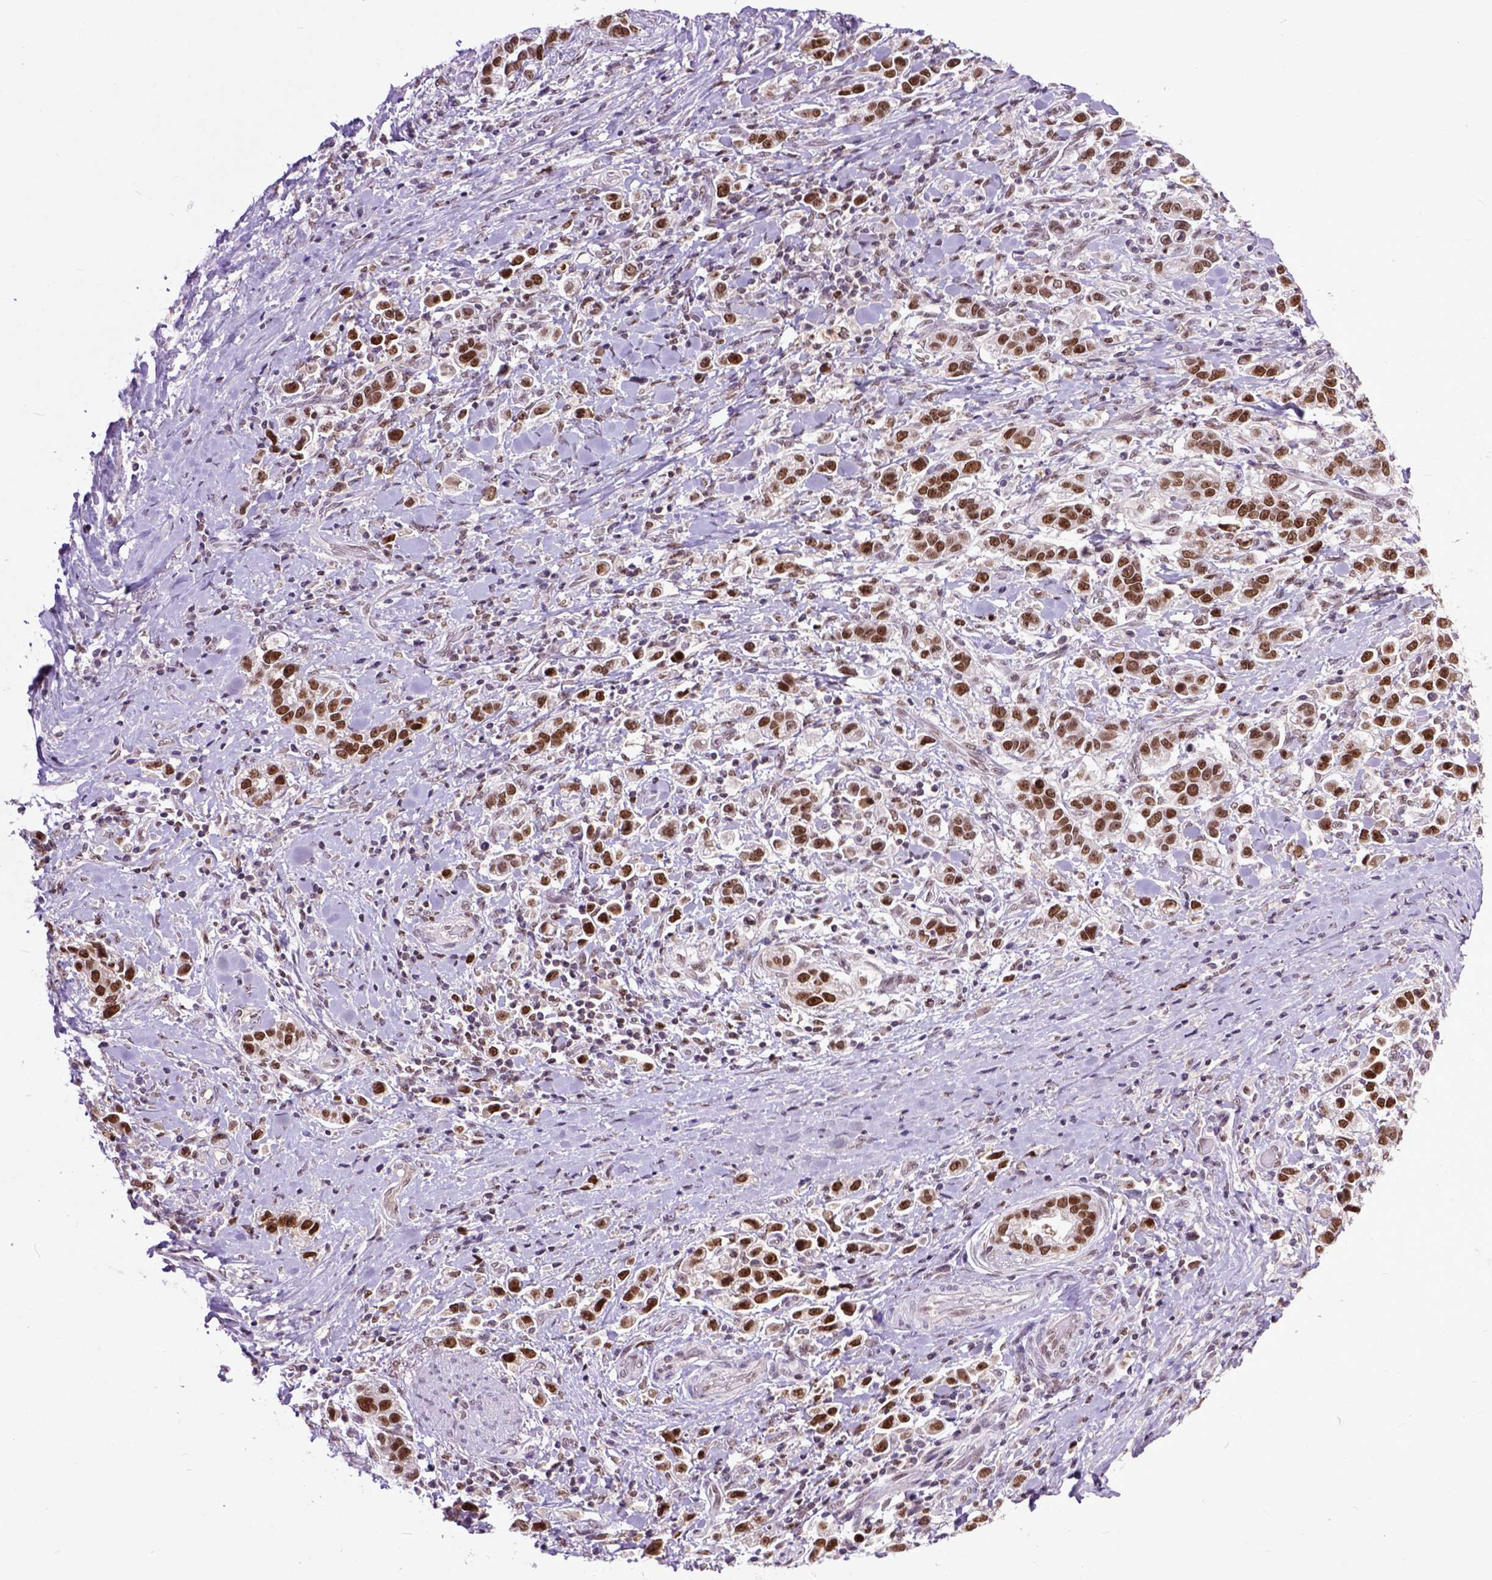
{"staining": {"intensity": "moderate", "quantity": ">75%", "location": "nuclear"}, "tissue": "stomach cancer", "cell_type": "Tumor cells", "image_type": "cancer", "snomed": [{"axis": "morphology", "description": "Adenocarcinoma, NOS"}, {"axis": "topography", "description": "Stomach"}], "caption": "High-power microscopy captured an immunohistochemistry (IHC) micrograph of stomach adenocarcinoma, revealing moderate nuclear staining in approximately >75% of tumor cells.", "gene": "RCC2", "patient": {"sex": "male", "age": 93}}